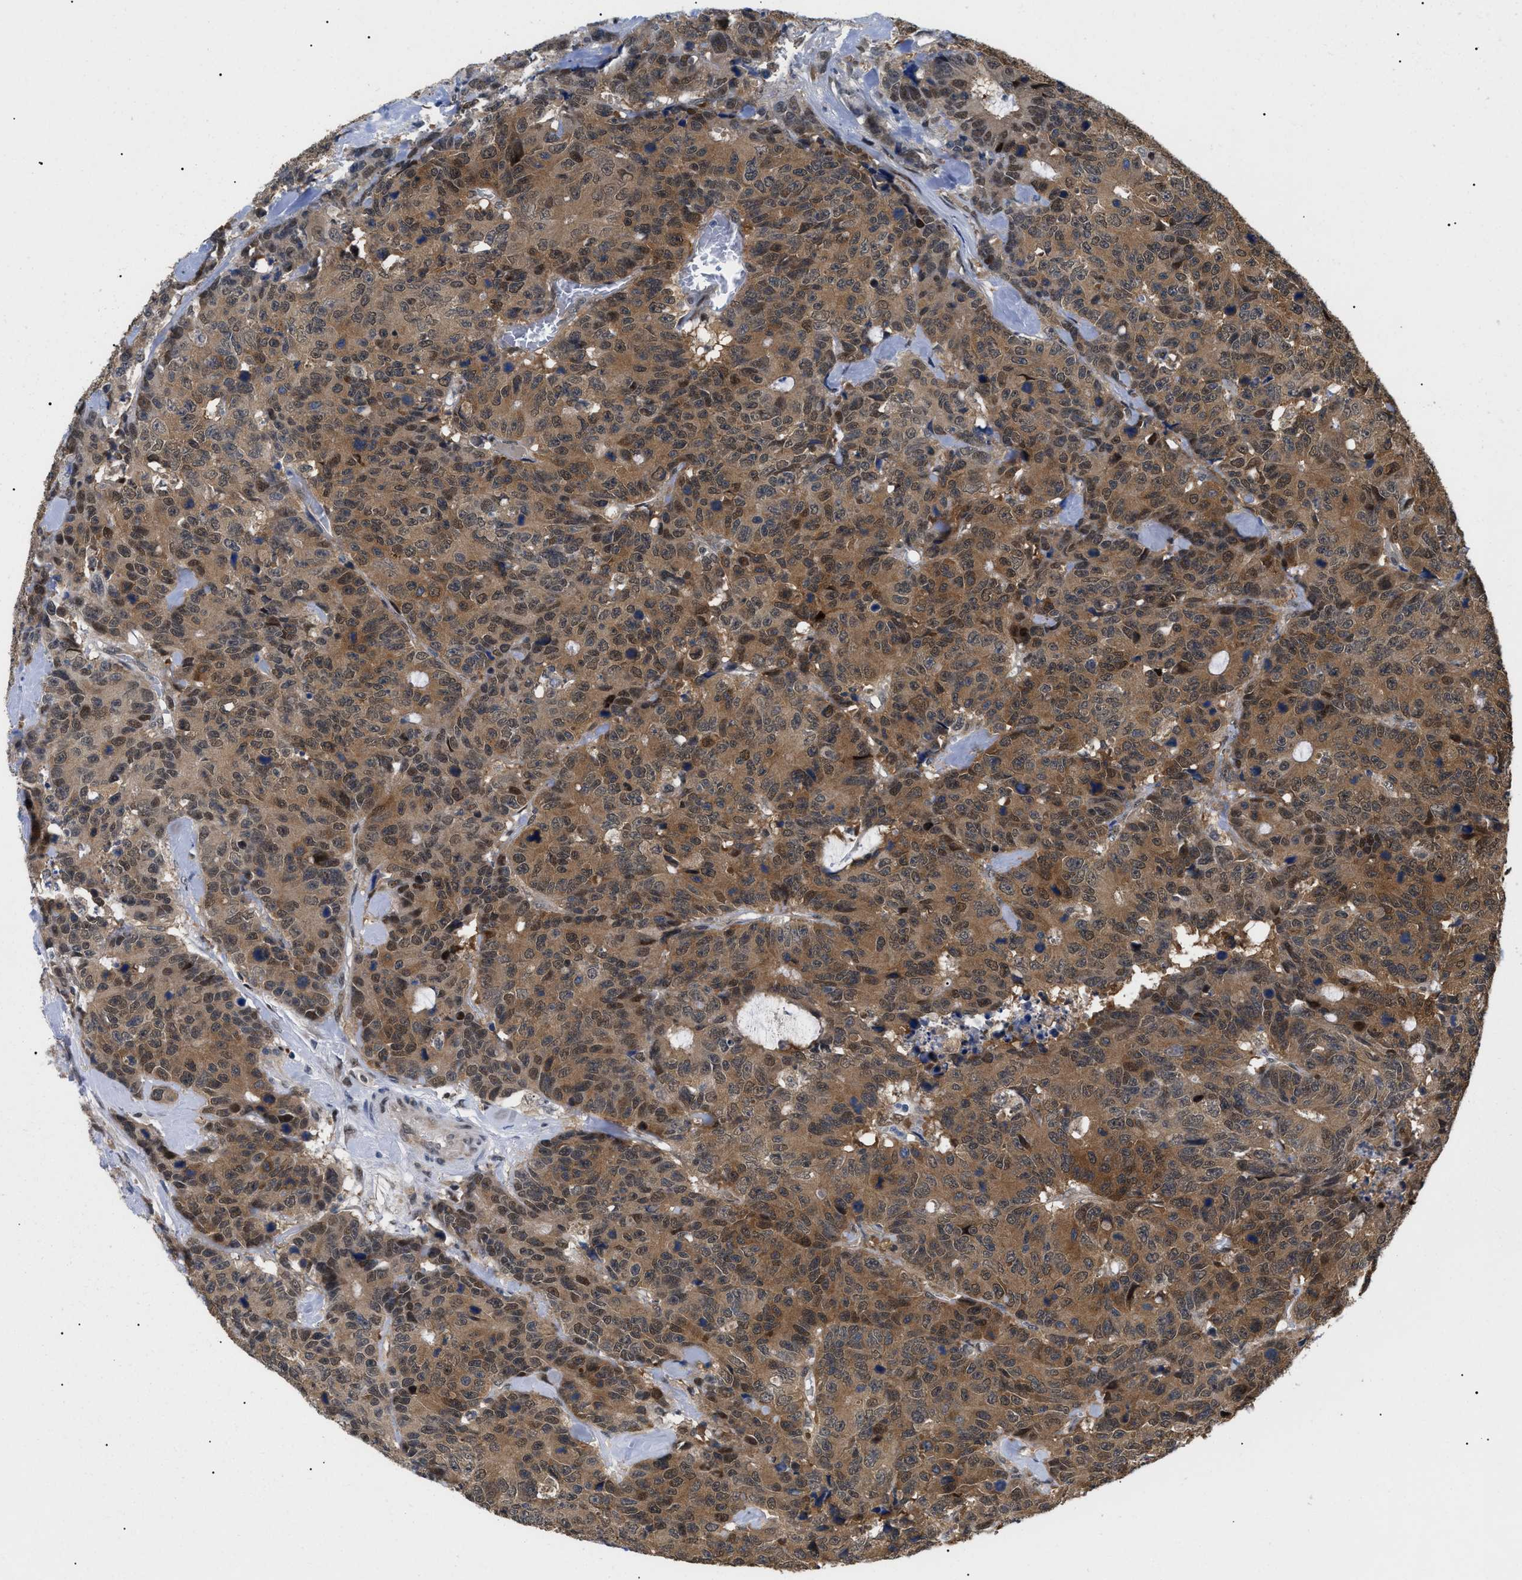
{"staining": {"intensity": "moderate", "quantity": ">75%", "location": "cytoplasmic/membranous,nuclear"}, "tissue": "colorectal cancer", "cell_type": "Tumor cells", "image_type": "cancer", "snomed": [{"axis": "morphology", "description": "Adenocarcinoma, NOS"}, {"axis": "topography", "description": "Colon"}], "caption": "Tumor cells show medium levels of moderate cytoplasmic/membranous and nuclear positivity in about >75% of cells in adenocarcinoma (colorectal).", "gene": "GARRE1", "patient": {"sex": "female", "age": 86}}